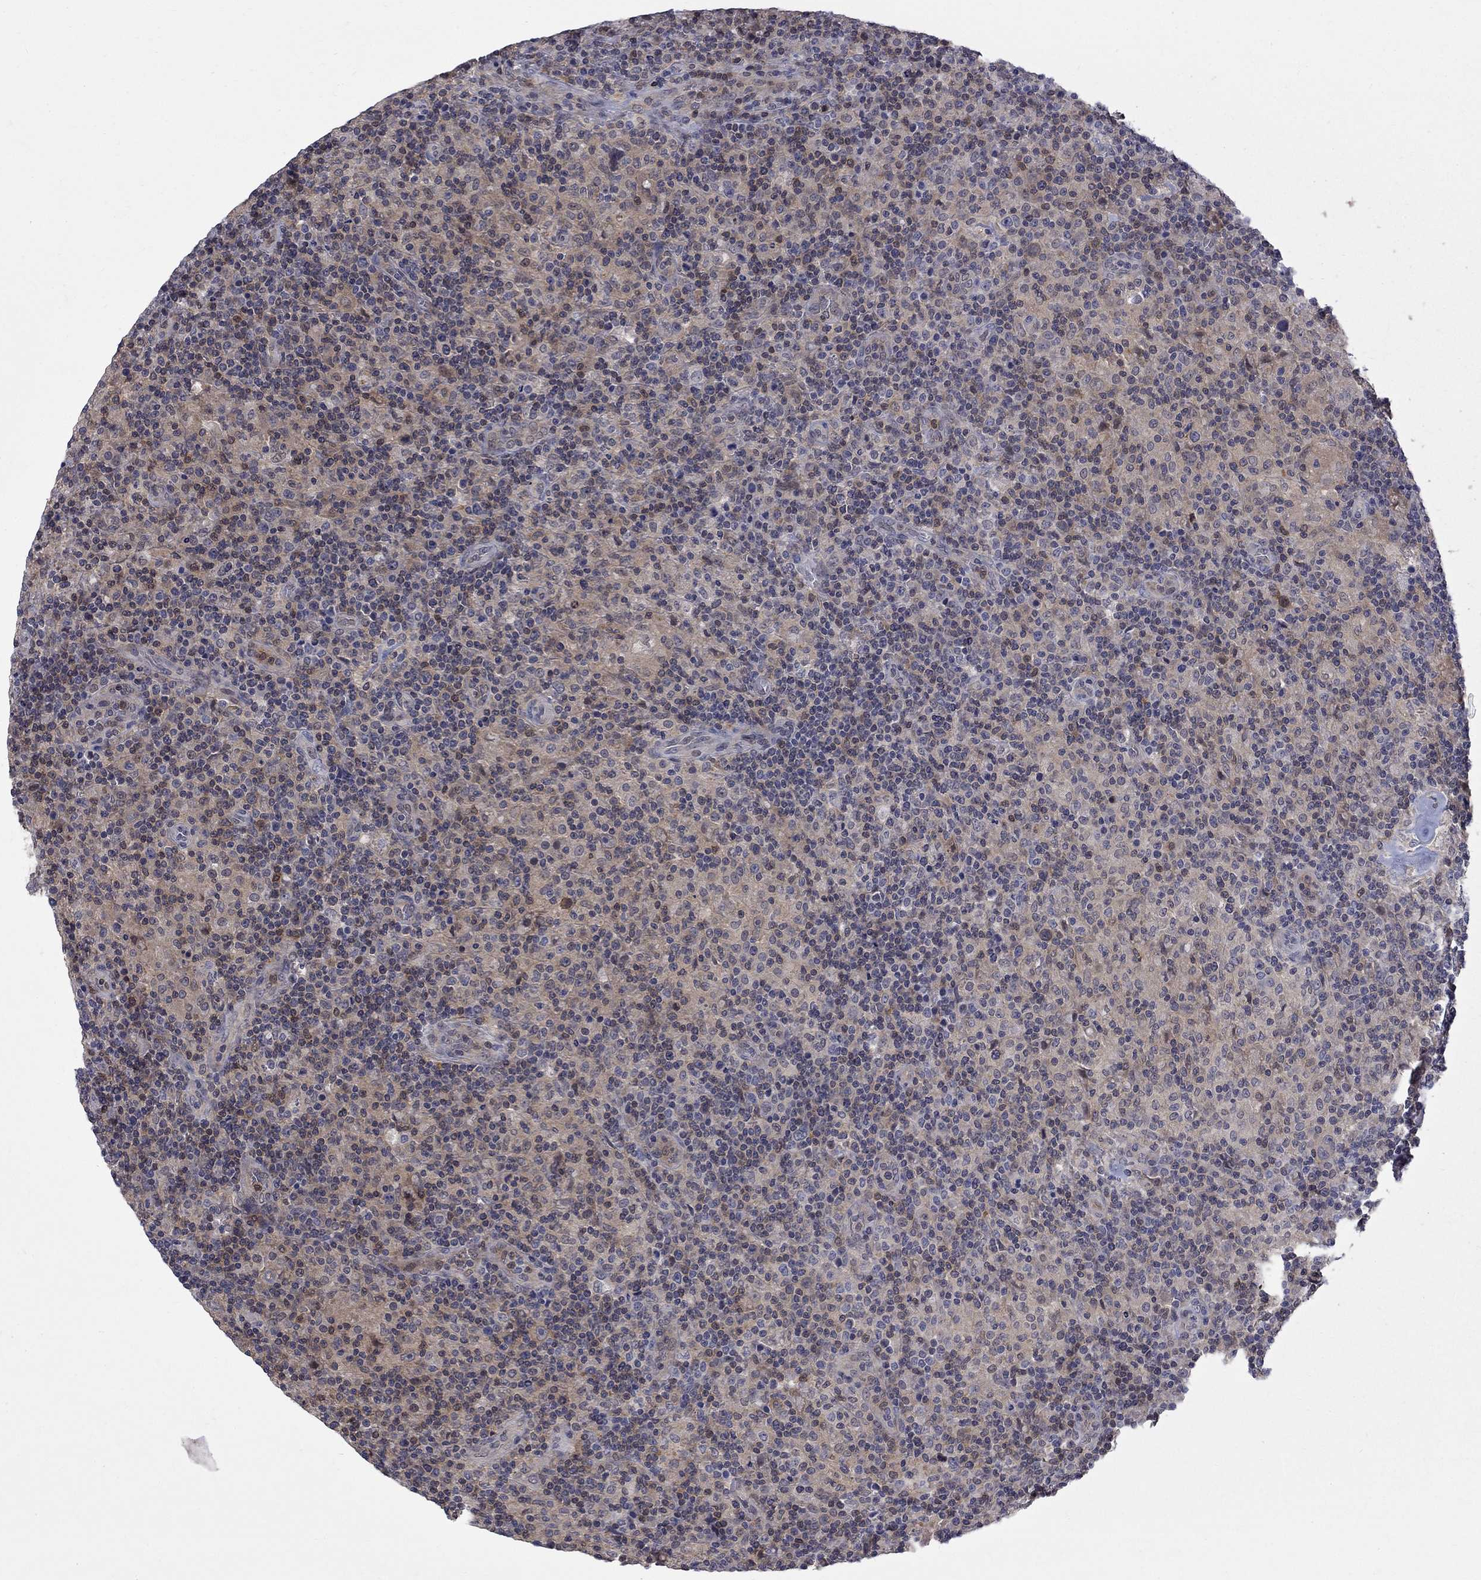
{"staining": {"intensity": "negative", "quantity": "none", "location": "none"}, "tissue": "lymphoma", "cell_type": "Tumor cells", "image_type": "cancer", "snomed": [{"axis": "morphology", "description": "Hodgkin's disease, NOS"}, {"axis": "topography", "description": "Lymph node"}], "caption": "IHC of human Hodgkin's disease reveals no staining in tumor cells.", "gene": "HKDC1", "patient": {"sex": "male", "age": 70}}